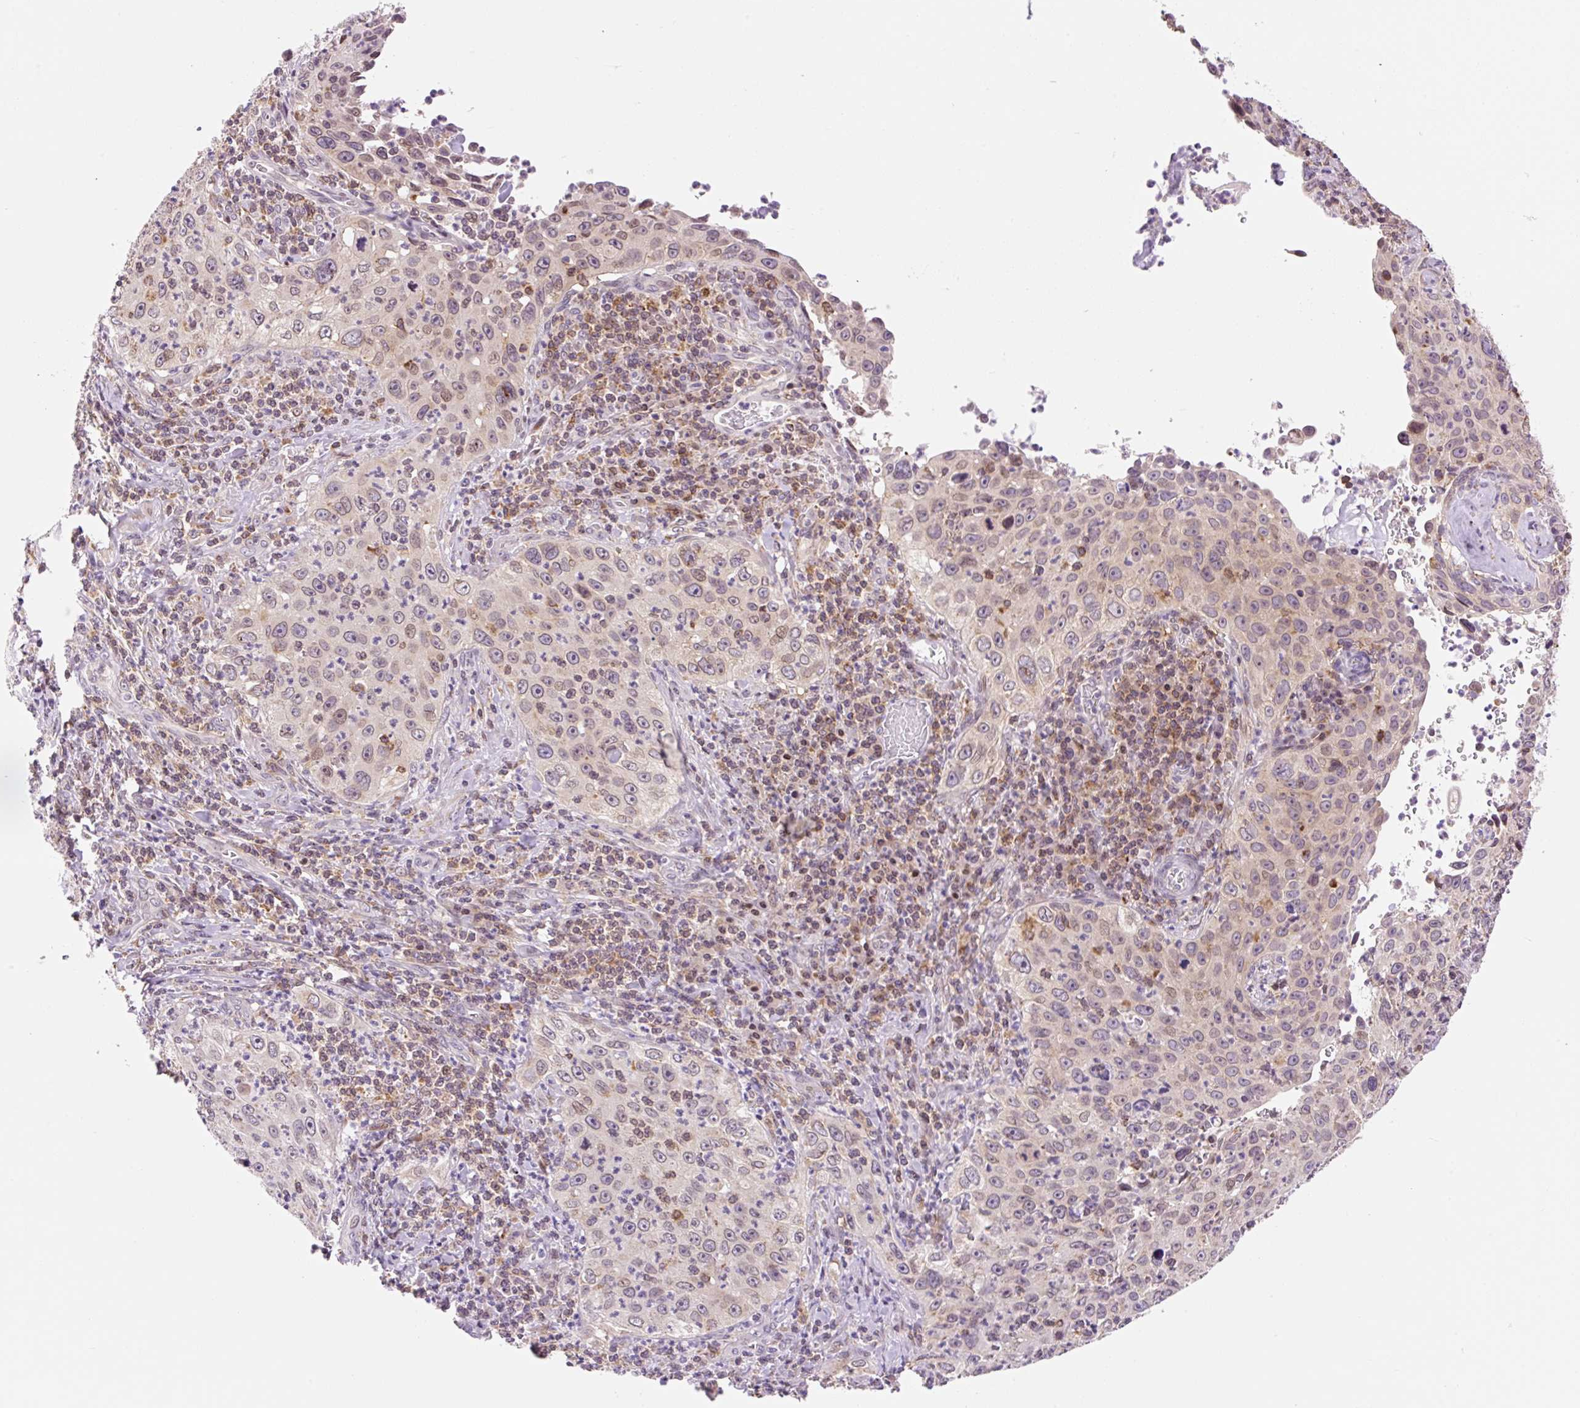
{"staining": {"intensity": "weak", "quantity": ">75%", "location": "cytoplasmic/membranous,nuclear"}, "tissue": "cervical cancer", "cell_type": "Tumor cells", "image_type": "cancer", "snomed": [{"axis": "morphology", "description": "Squamous cell carcinoma, NOS"}, {"axis": "topography", "description": "Cervix"}], "caption": "This photomicrograph demonstrates cervical squamous cell carcinoma stained with immunohistochemistry (IHC) to label a protein in brown. The cytoplasmic/membranous and nuclear of tumor cells show weak positivity for the protein. Nuclei are counter-stained blue.", "gene": "CARD11", "patient": {"sex": "female", "age": 30}}